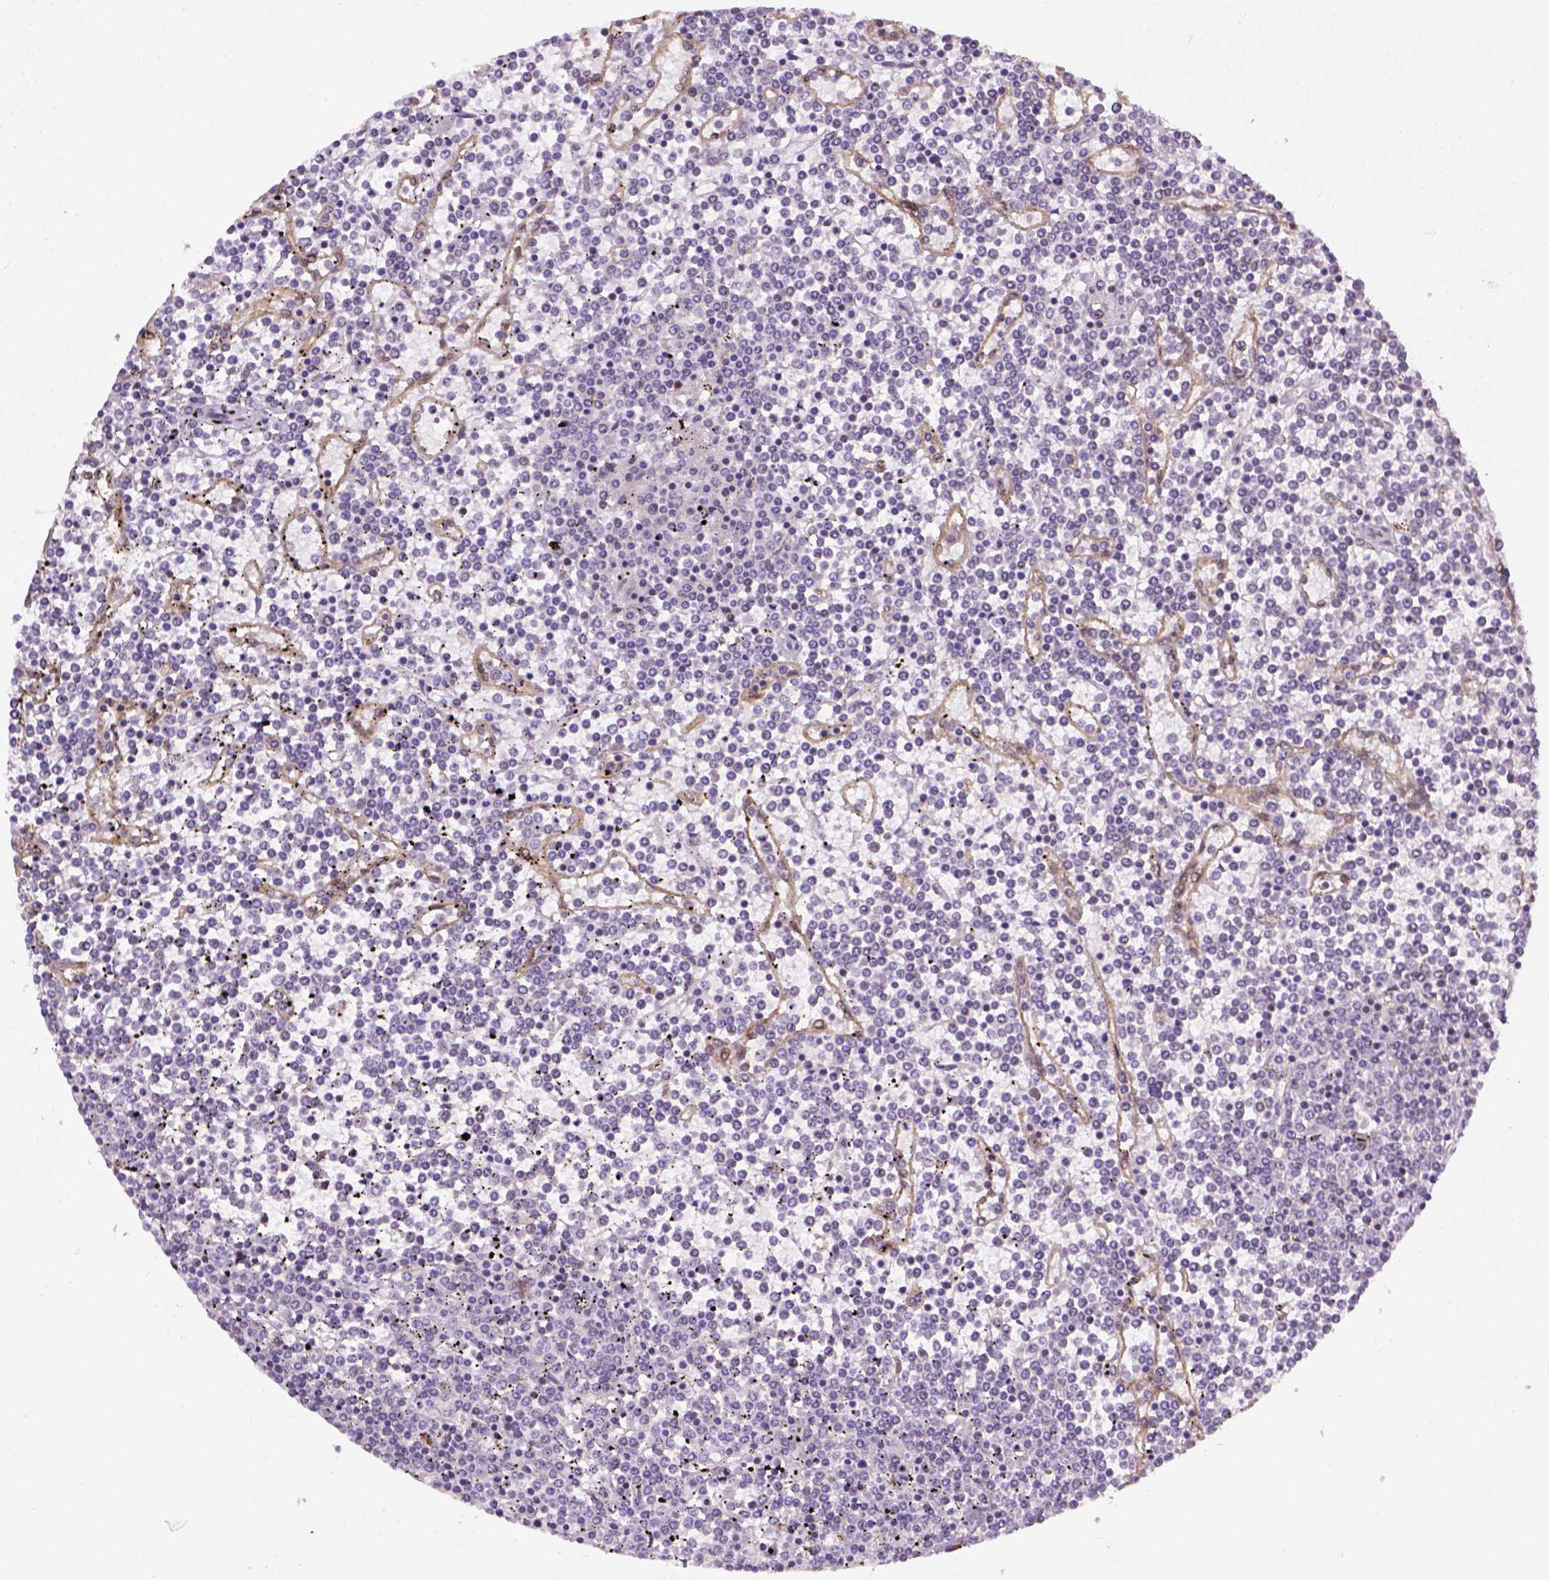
{"staining": {"intensity": "negative", "quantity": "none", "location": "none"}, "tissue": "lymphoma", "cell_type": "Tumor cells", "image_type": "cancer", "snomed": [{"axis": "morphology", "description": "Malignant lymphoma, non-Hodgkin's type, Low grade"}, {"axis": "topography", "description": "Spleen"}], "caption": "The image reveals no significant positivity in tumor cells of low-grade malignant lymphoma, non-Hodgkin's type. Brightfield microscopy of immunohistochemistry stained with DAB (3,3'-diaminobenzidine) (brown) and hematoxylin (blue), captured at high magnification.", "gene": "KAZN", "patient": {"sex": "female", "age": 19}}